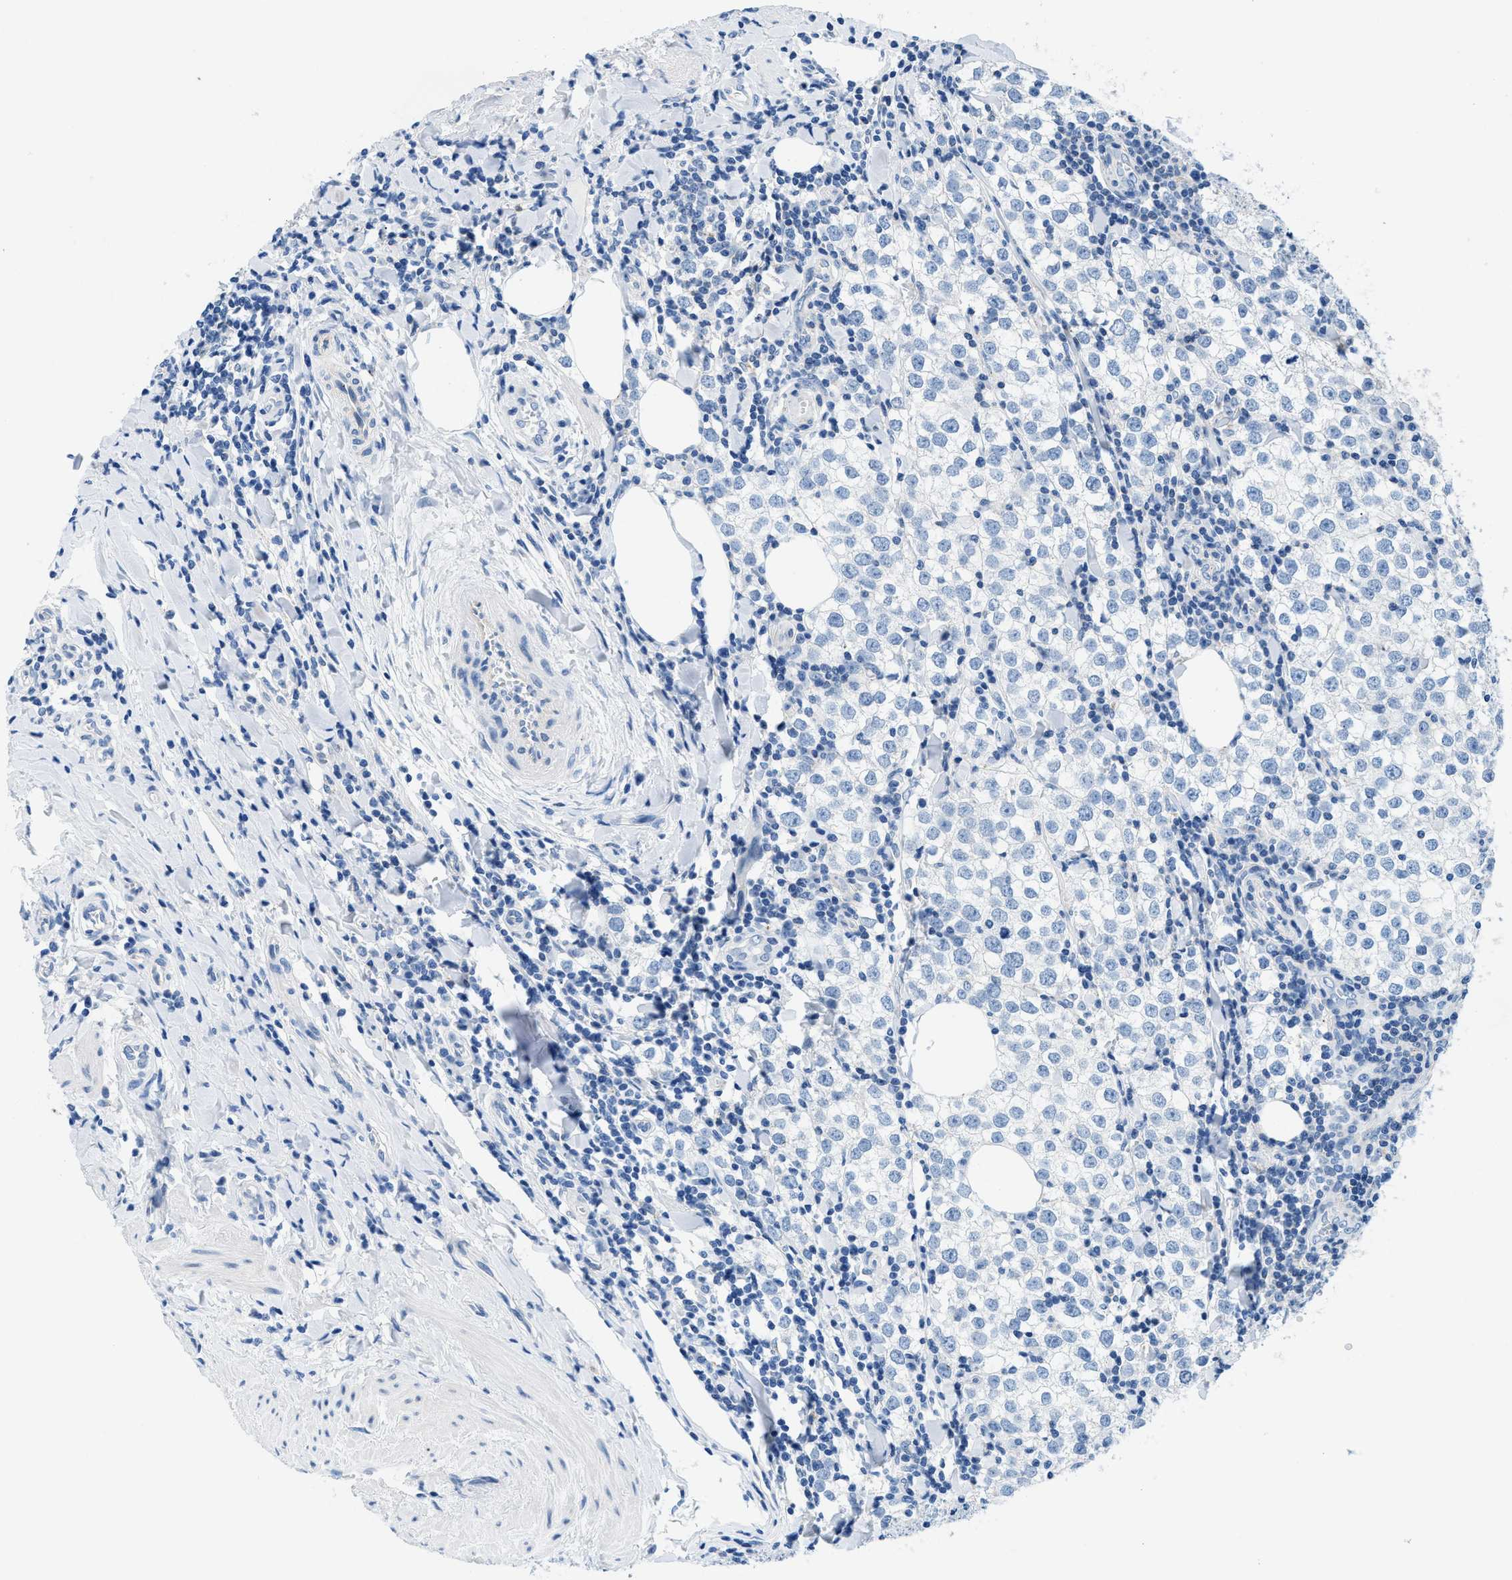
{"staining": {"intensity": "negative", "quantity": "none", "location": "none"}, "tissue": "testis cancer", "cell_type": "Tumor cells", "image_type": "cancer", "snomed": [{"axis": "morphology", "description": "Seminoma, NOS"}, {"axis": "morphology", "description": "Carcinoma, Embryonal, NOS"}, {"axis": "topography", "description": "Testis"}], "caption": "This is an immunohistochemistry (IHC) histopathology image of human testis cancer (embryonal carcinoma). There is no positivity in tumor cells.", "gene": "FDCSP", "patient": {"sex": "male", "age": 36}}